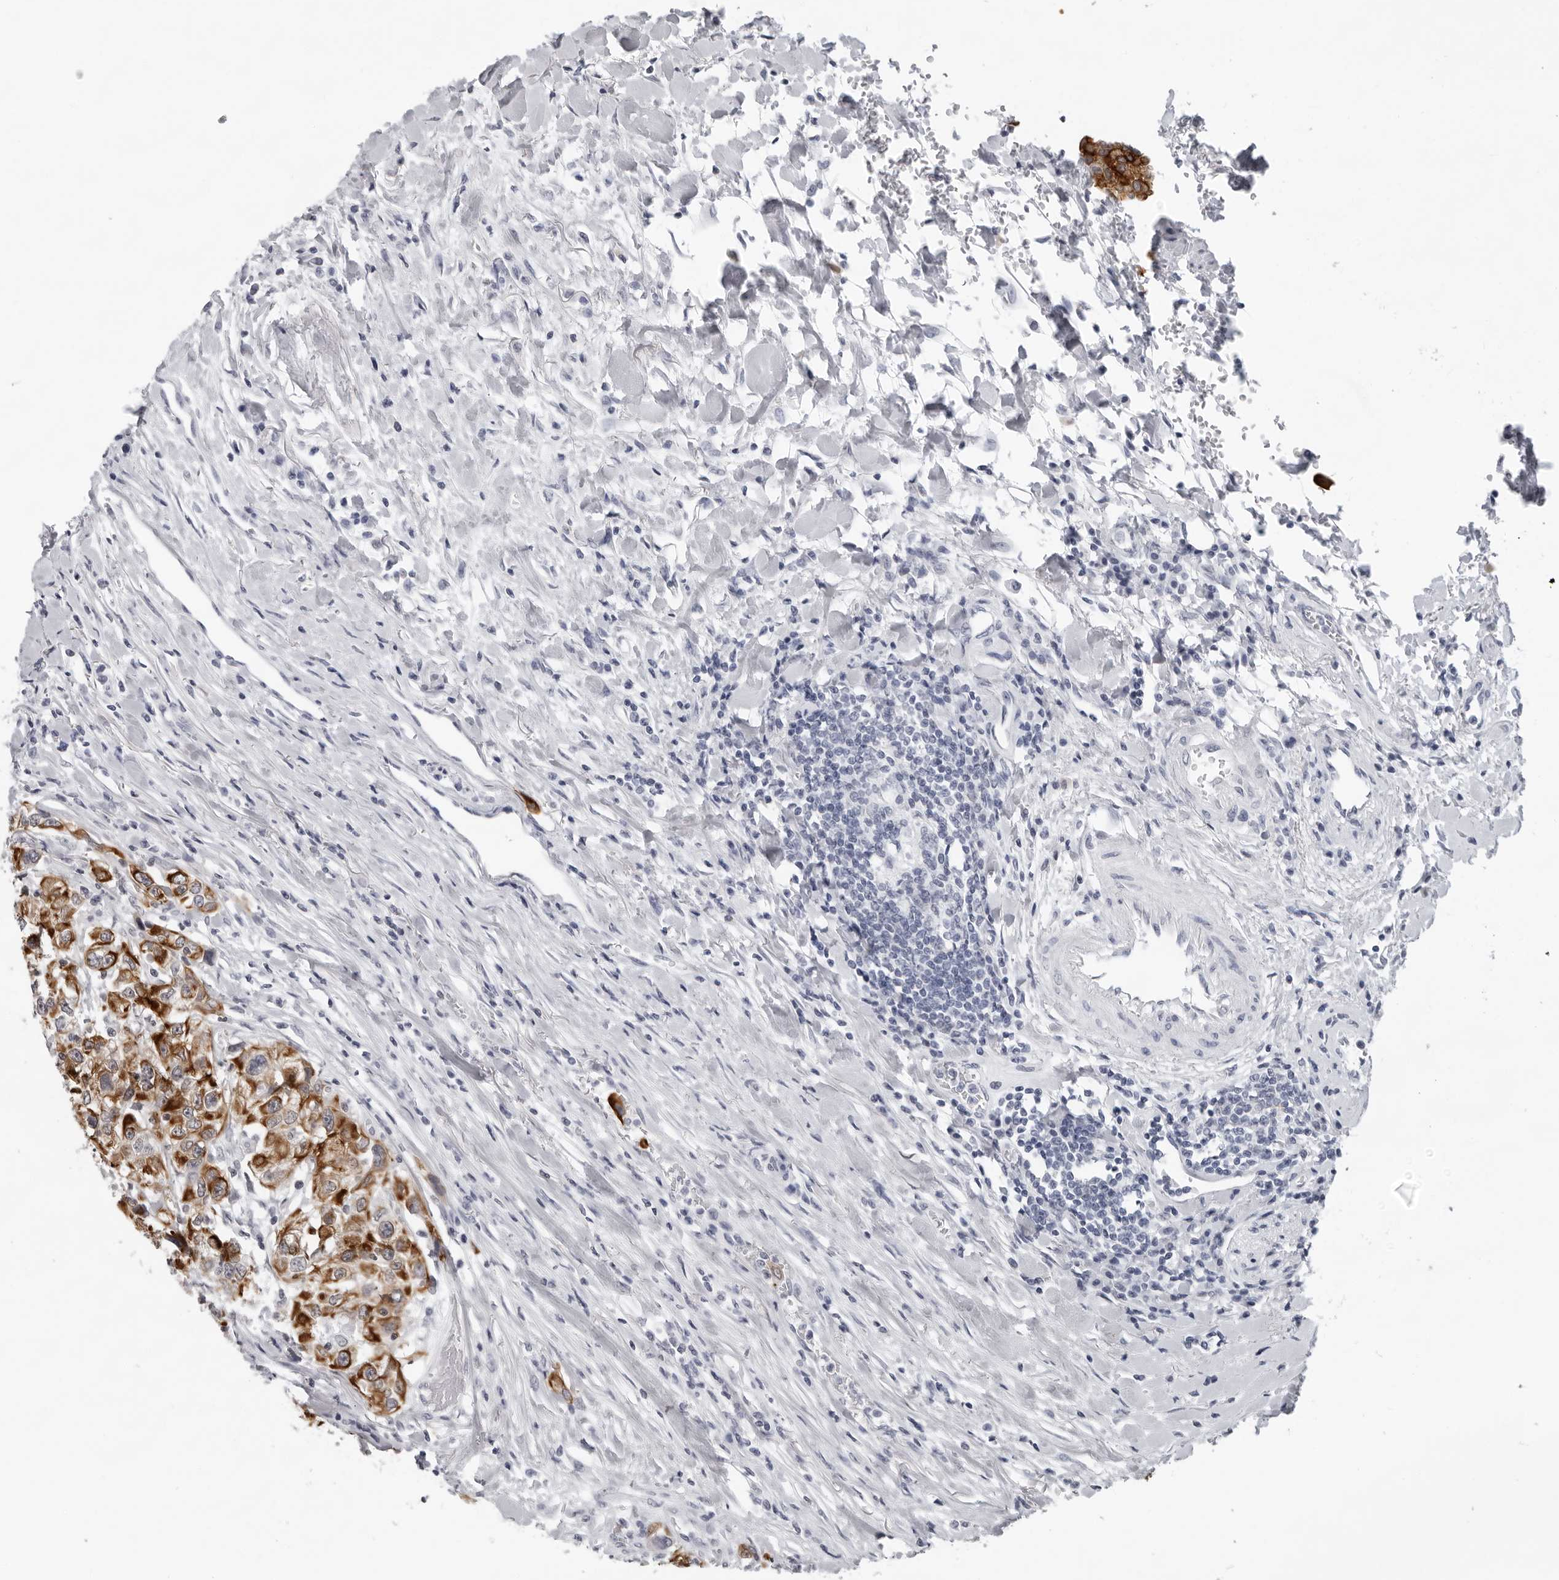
{"staining": {"intensity": "strong", "quantity": ">75%", "location": "cytoplasmic/membranous"}, "tissue": "urothelial cancer", "cell_type": "Tumor cells", "image_type": "cancer", "snomed": [{"axis": "morphology", "description": "Urothelial carcinoma, High grade"}, {"axis": "topography", "description": "Urinary bladder"}], "caption": "Human urothelial carcinoma (high-grade) stained for a protein (brown) displays strong cytoplasmic/membranous positive expression in about >75% of tumor cells.", "gene": "CCDC28B", "patient": {"sex": "female", "age": 80}}